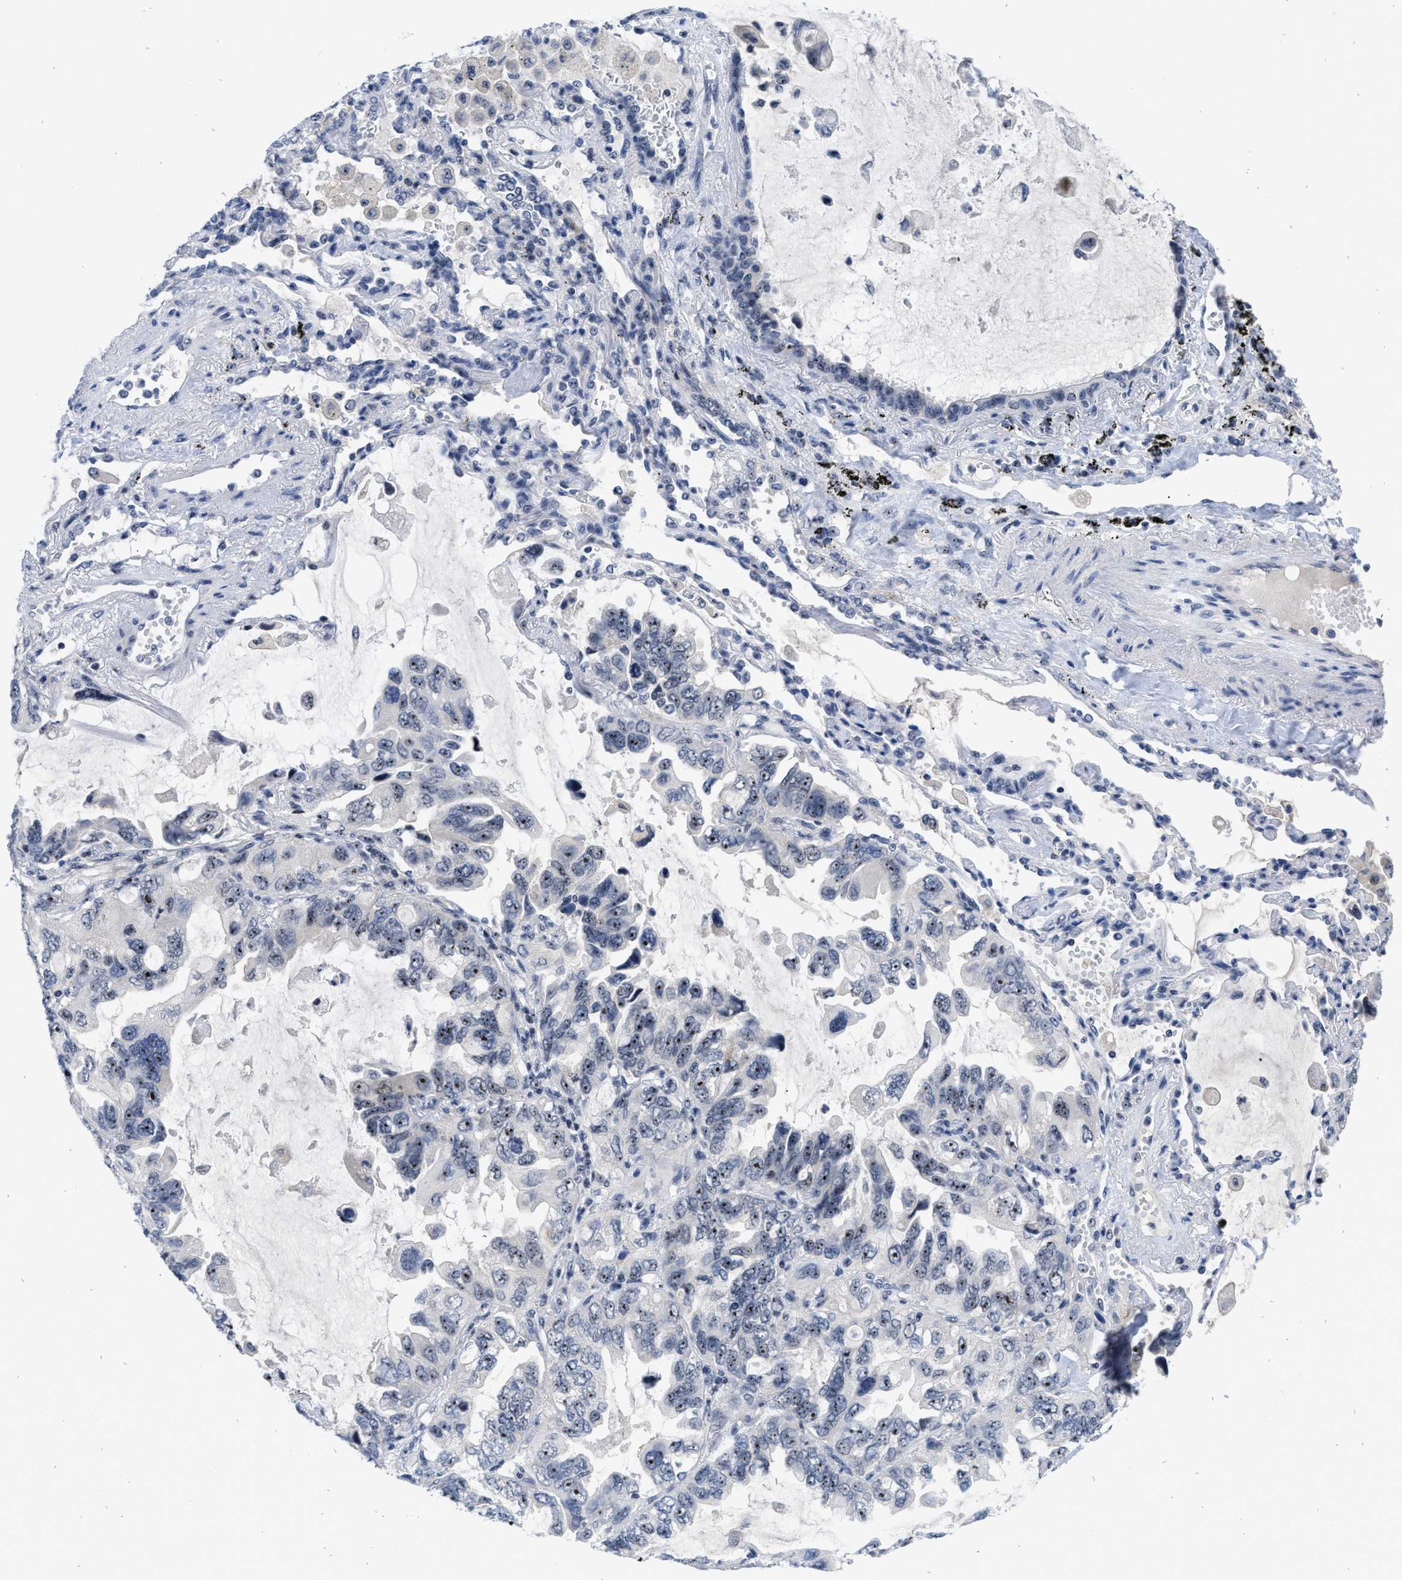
{"staining": {"intensity": "moderate", "quantity": ">75%", "location": "nuclear"}, "tissue": "lung cancer", "cell_type": "Tumor cells", "image_type": "cancer", "snomed": [{"axis": "morphology", "description": "Squamous cell carcinoma, NOS"}, {"axis": "topography", "description": "Lung"}], "caption": "Lung cancer stained with a protein marker demonstrates moderate staining in tumor cells.", "gene": "NOP58", "patient": {"sex": "female", "age": 73}}